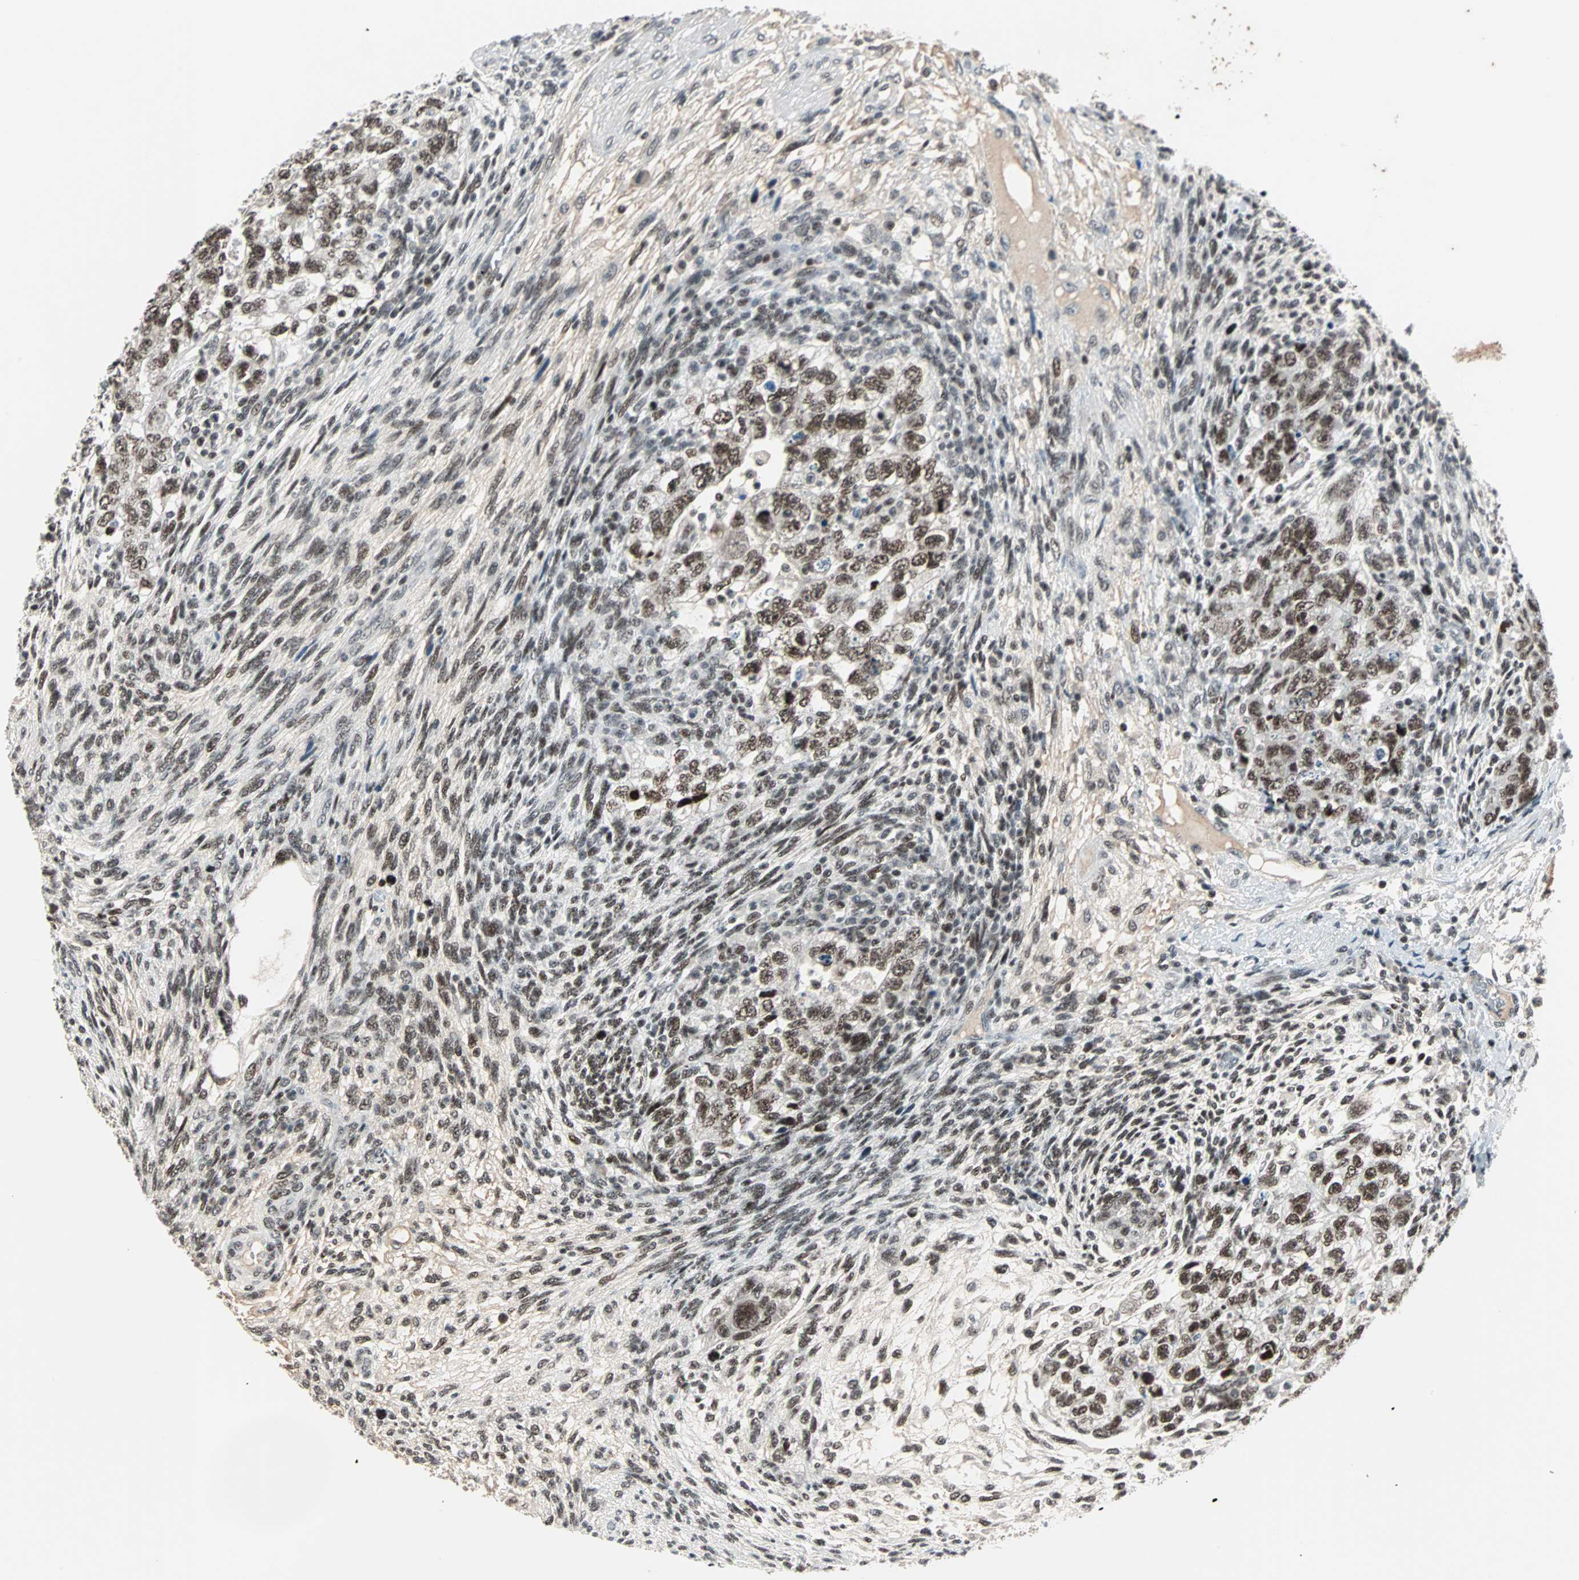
{"staining": {"intensity": "moderate", "quantity": ">75%", "location": "nuclear"}, "tissue": "testis cancer", "cell_type": "Tumor cells", "image_type": "cancer", "snomed": [{"axis": "morphology", "description": "Normal tissue, NOS"}, {"axis": "morphology", "description": "Carcinoma, Embryonal, NOS"}, {"axis": "topography", "description": "Testis"}], "caption": "Immunohistochemical staining of testis cancer (embryonal carcinoma) demonstrates medium levels of moderate nuclear protein expression in about >75% of tumor cells.", "gene": "SIN3A", "patient": {"sex": "male", "age": 36}}